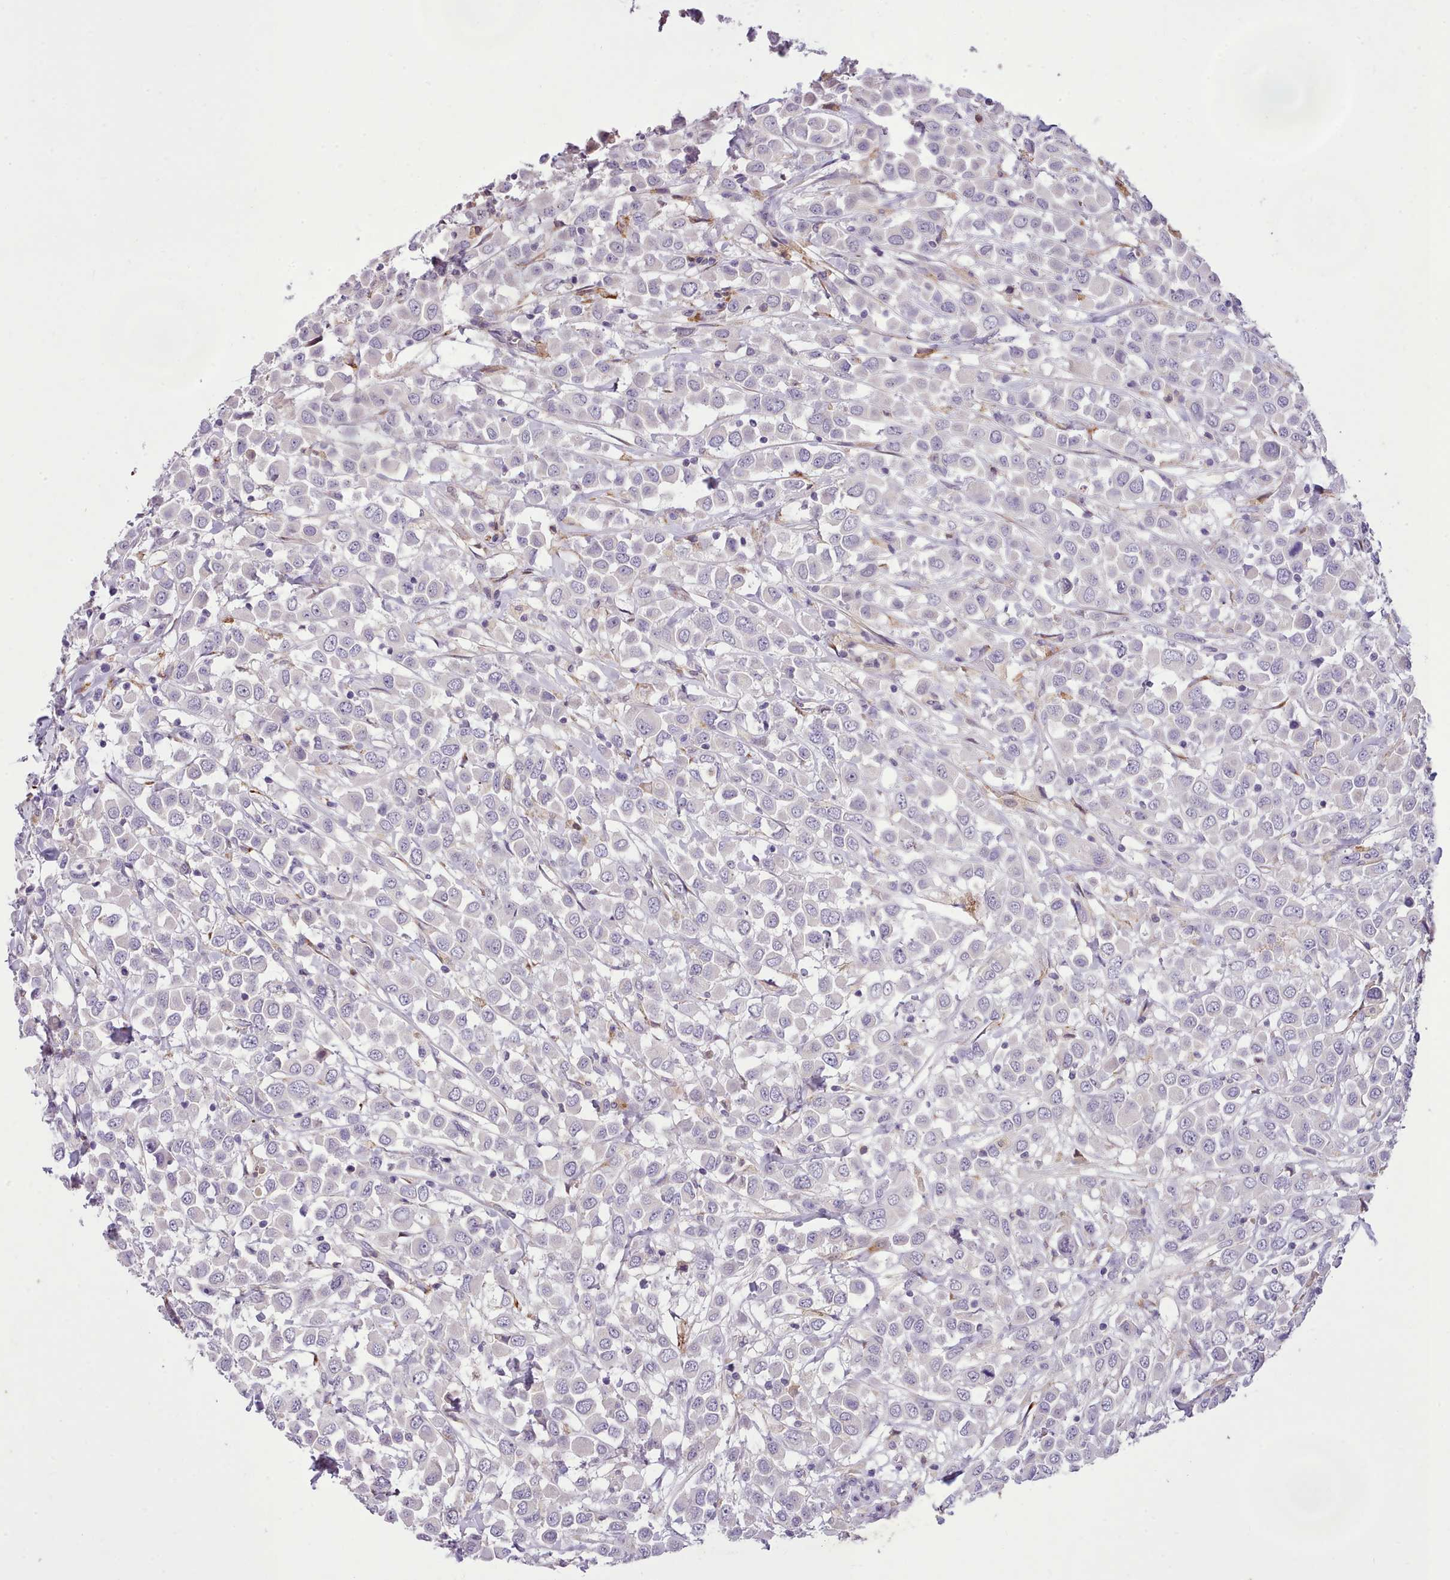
{"staining": {"intensity": "negative", "quantity": "none", "location": "none"}, "tissue": "breast cancer", "cell_type": "Tumor cells", "image_type": "cancer", "snomed": [{"axis": "morphology", "description": "Duct carcinoma"}, {"axis": "topography", "description": "Breast"}], "caption": "Immunohistochemical staining of infiltrating ductal carcinoma (breast) demonstrates no significant positivity in tumor cells. Brightfield microscopy of immunohistochemistry stained with DAB (brown) and hematoxylin (blue), captured at high magnification.", "gene": "FAM83E", "patient": {"sex": "female", "age": 61}}